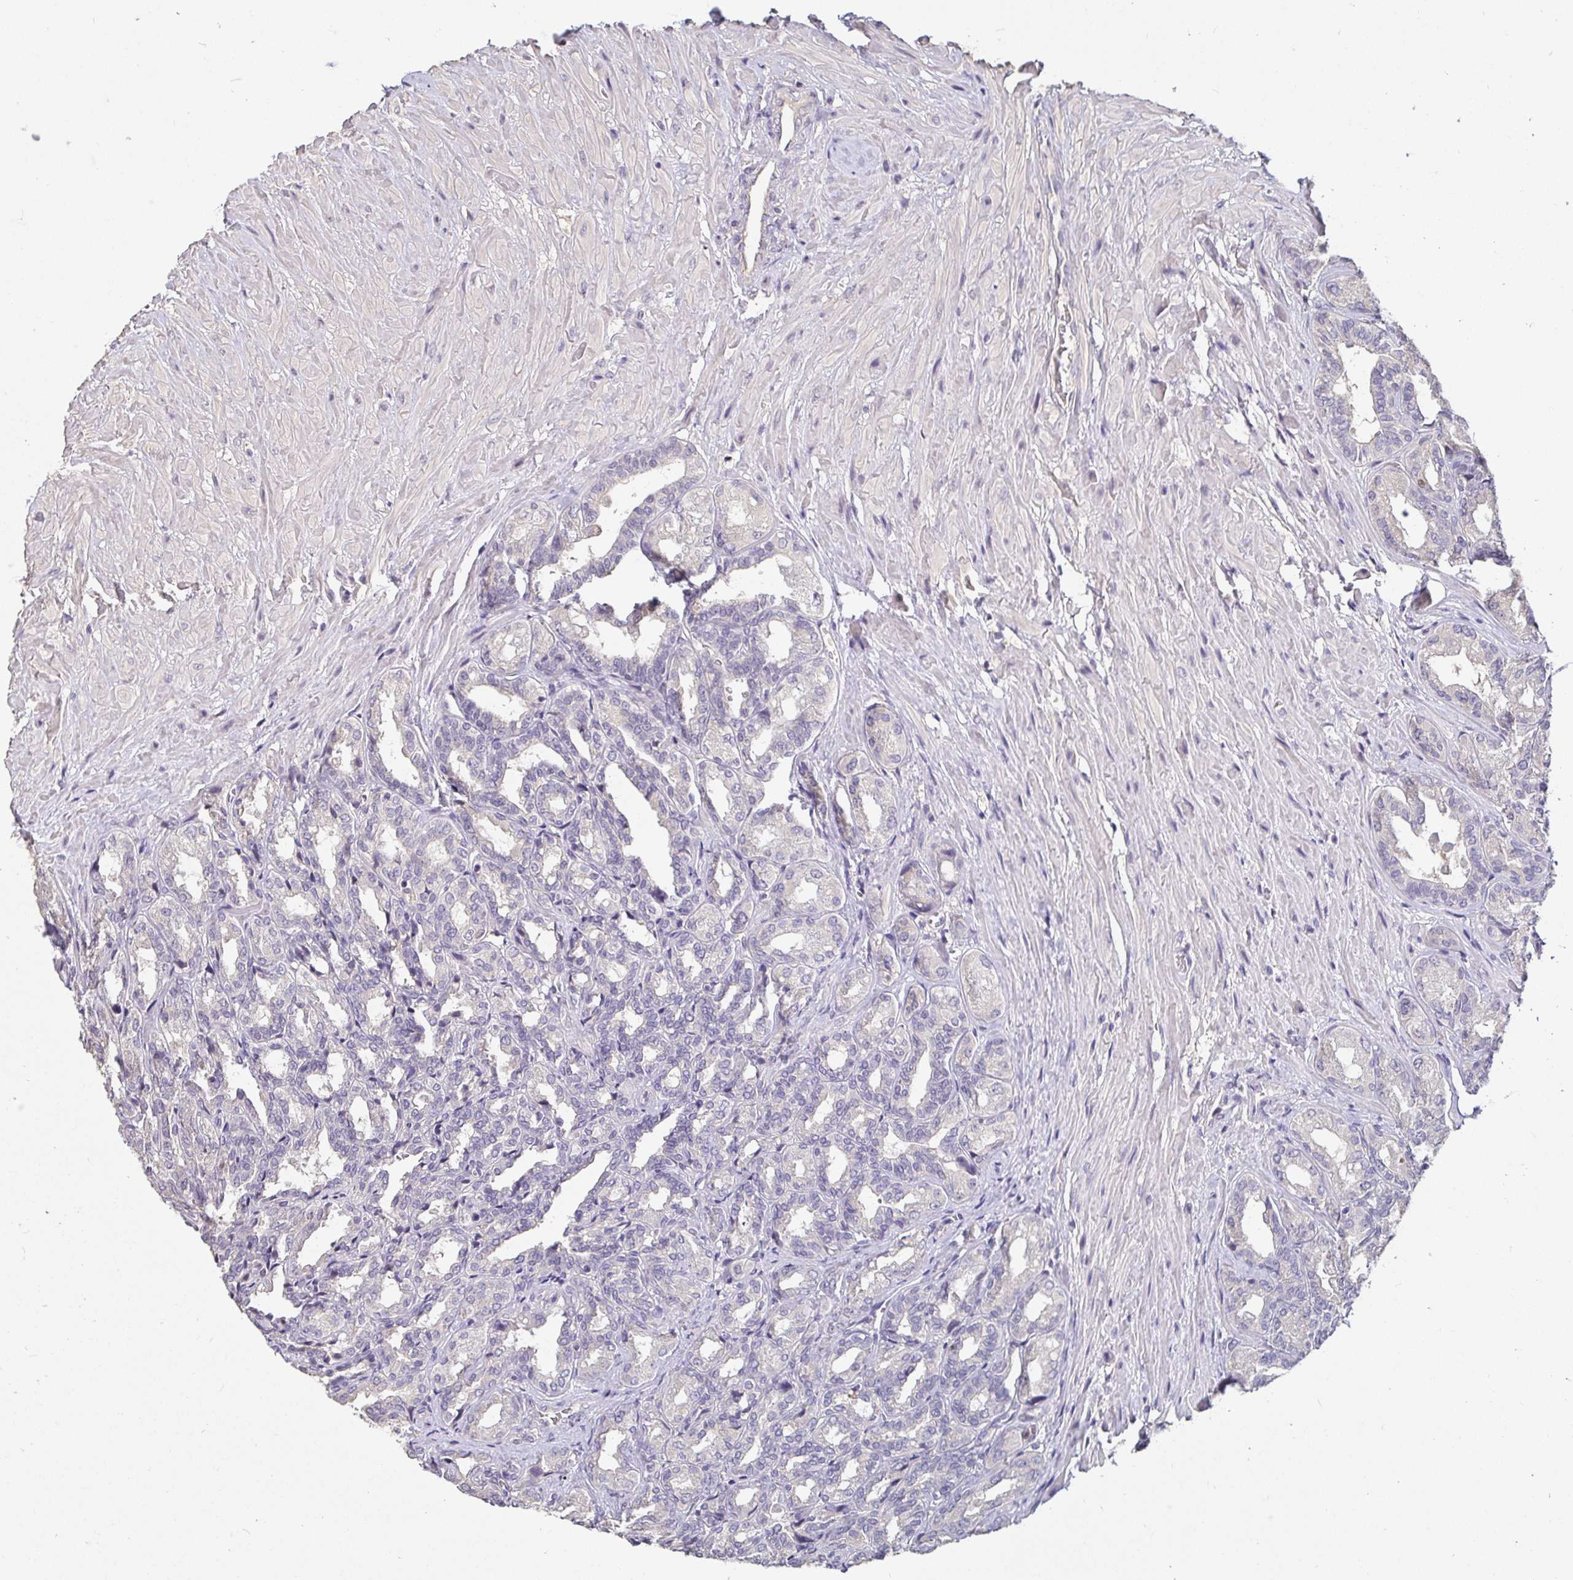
{"staining": {"intensity": "negative", "quantity": "none", "location": "none"}, "tissue": "seminal vesicle", "cell_type": "Glandular cells", "image_type": "normal", "snomed": [{"axis": "morphology", "description": "Normal tissue, NOS"}, {"axis": "topography", "description": "Seminal veicle"}], "caption": "An immunohistochemistry (IHC) micrograph of benign seminal vesicle is shown. There is no staining in glandular cells of seminal vesicle. Nuclei are stained in blue.", "gene": "ANLN", "patient": {"sex": "male", "age": 68}}